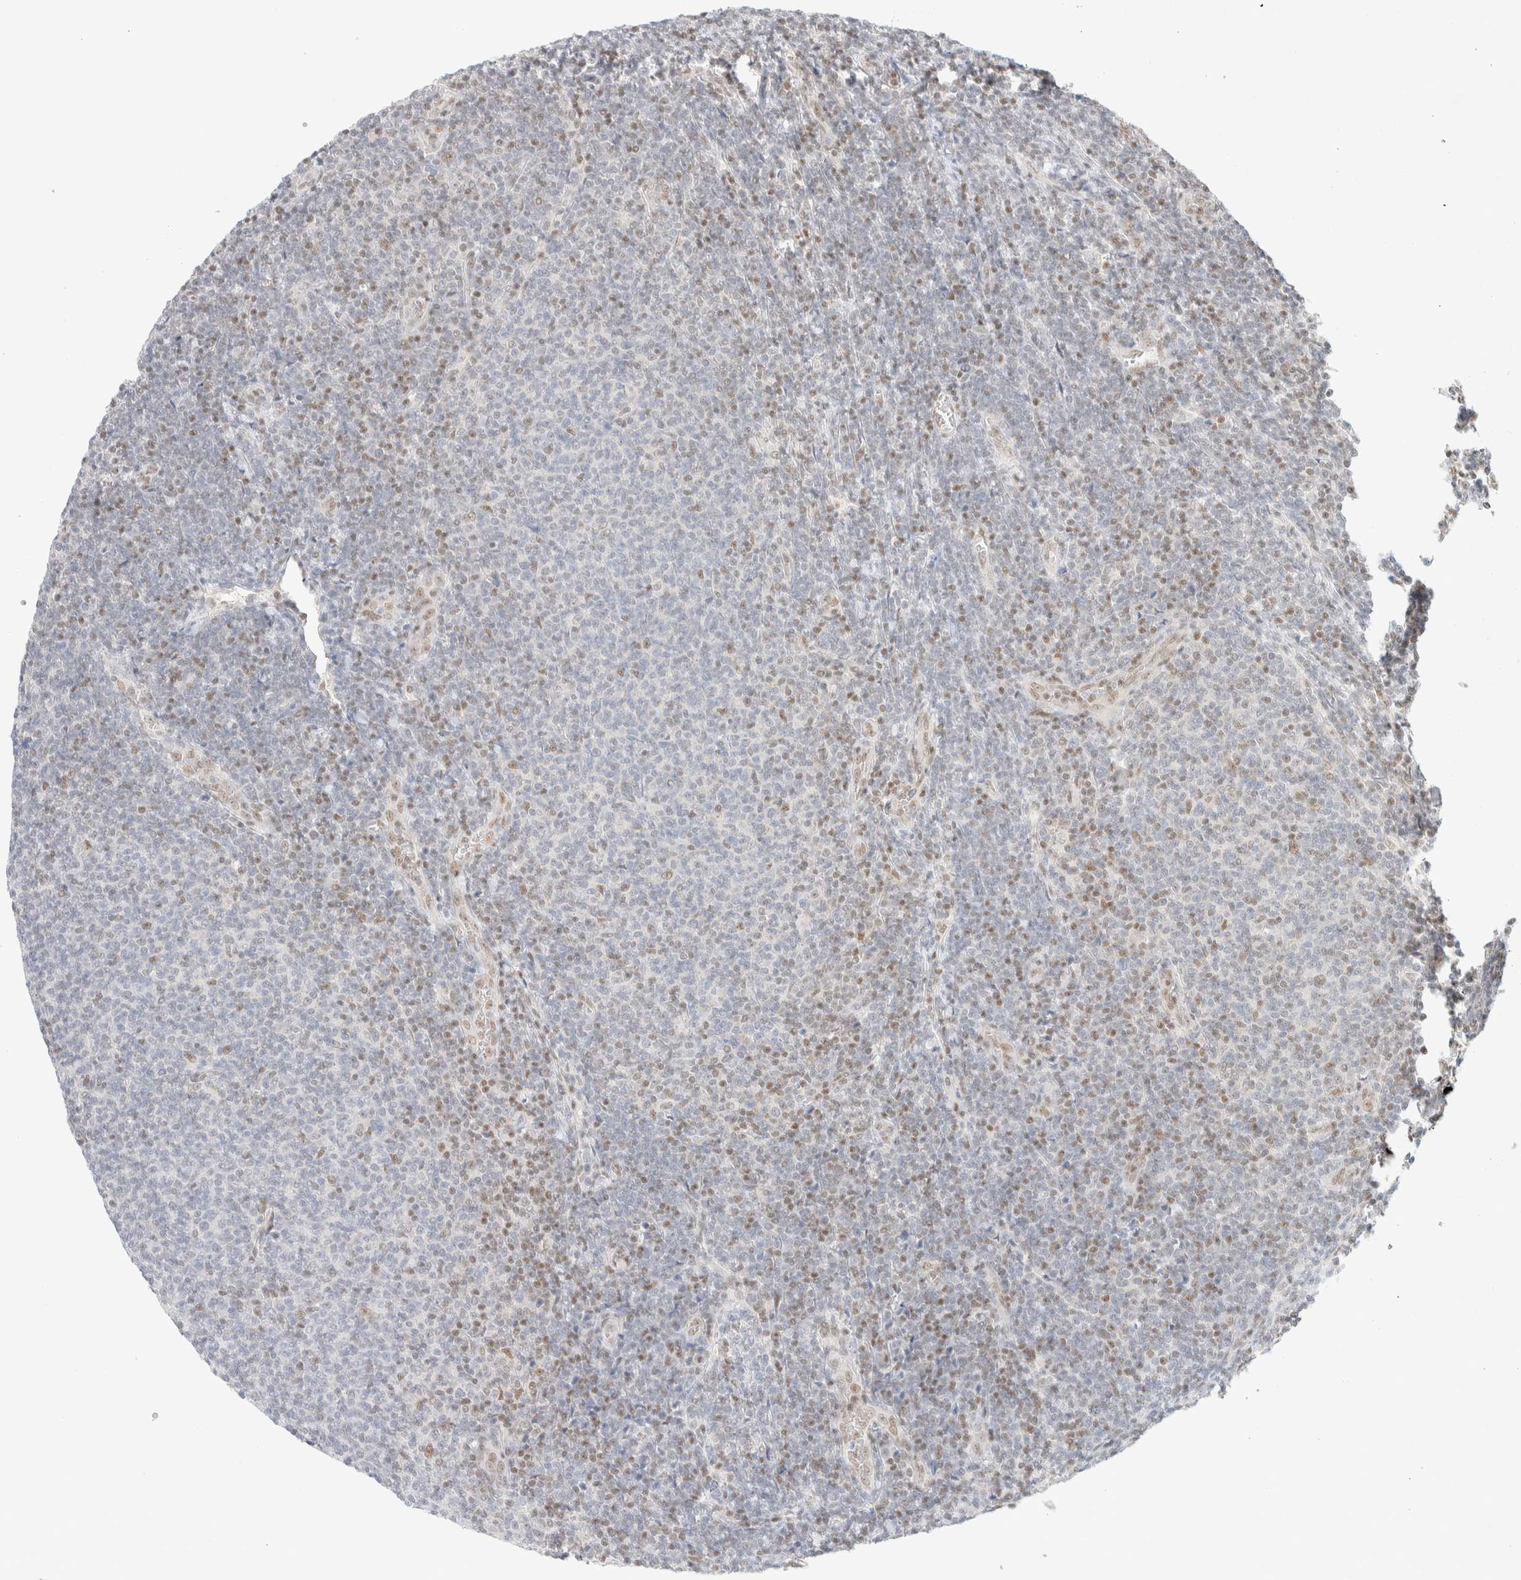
{"staining": {"intensity": "negative", "quantity": "none", "location": "none"}, "tissue": "lymphoma", "cell_type": "Tumor cells", "image_type": "cancer", "snomed": [{"axis": "morphology", "description": "Malignant lymphoma, non-Hodgkin's type, Low grade"}, {"axis": "topography", "description": "Lymph node"}], "caption": "This is a micrograph of immunohistochemistry staining of malignant lymphoma, non-Hodgkin's type (low-grade), which shows no expression in tumor cells.", "gene": "PYGO2", "patient": {"sex": "male", "age": 66}}